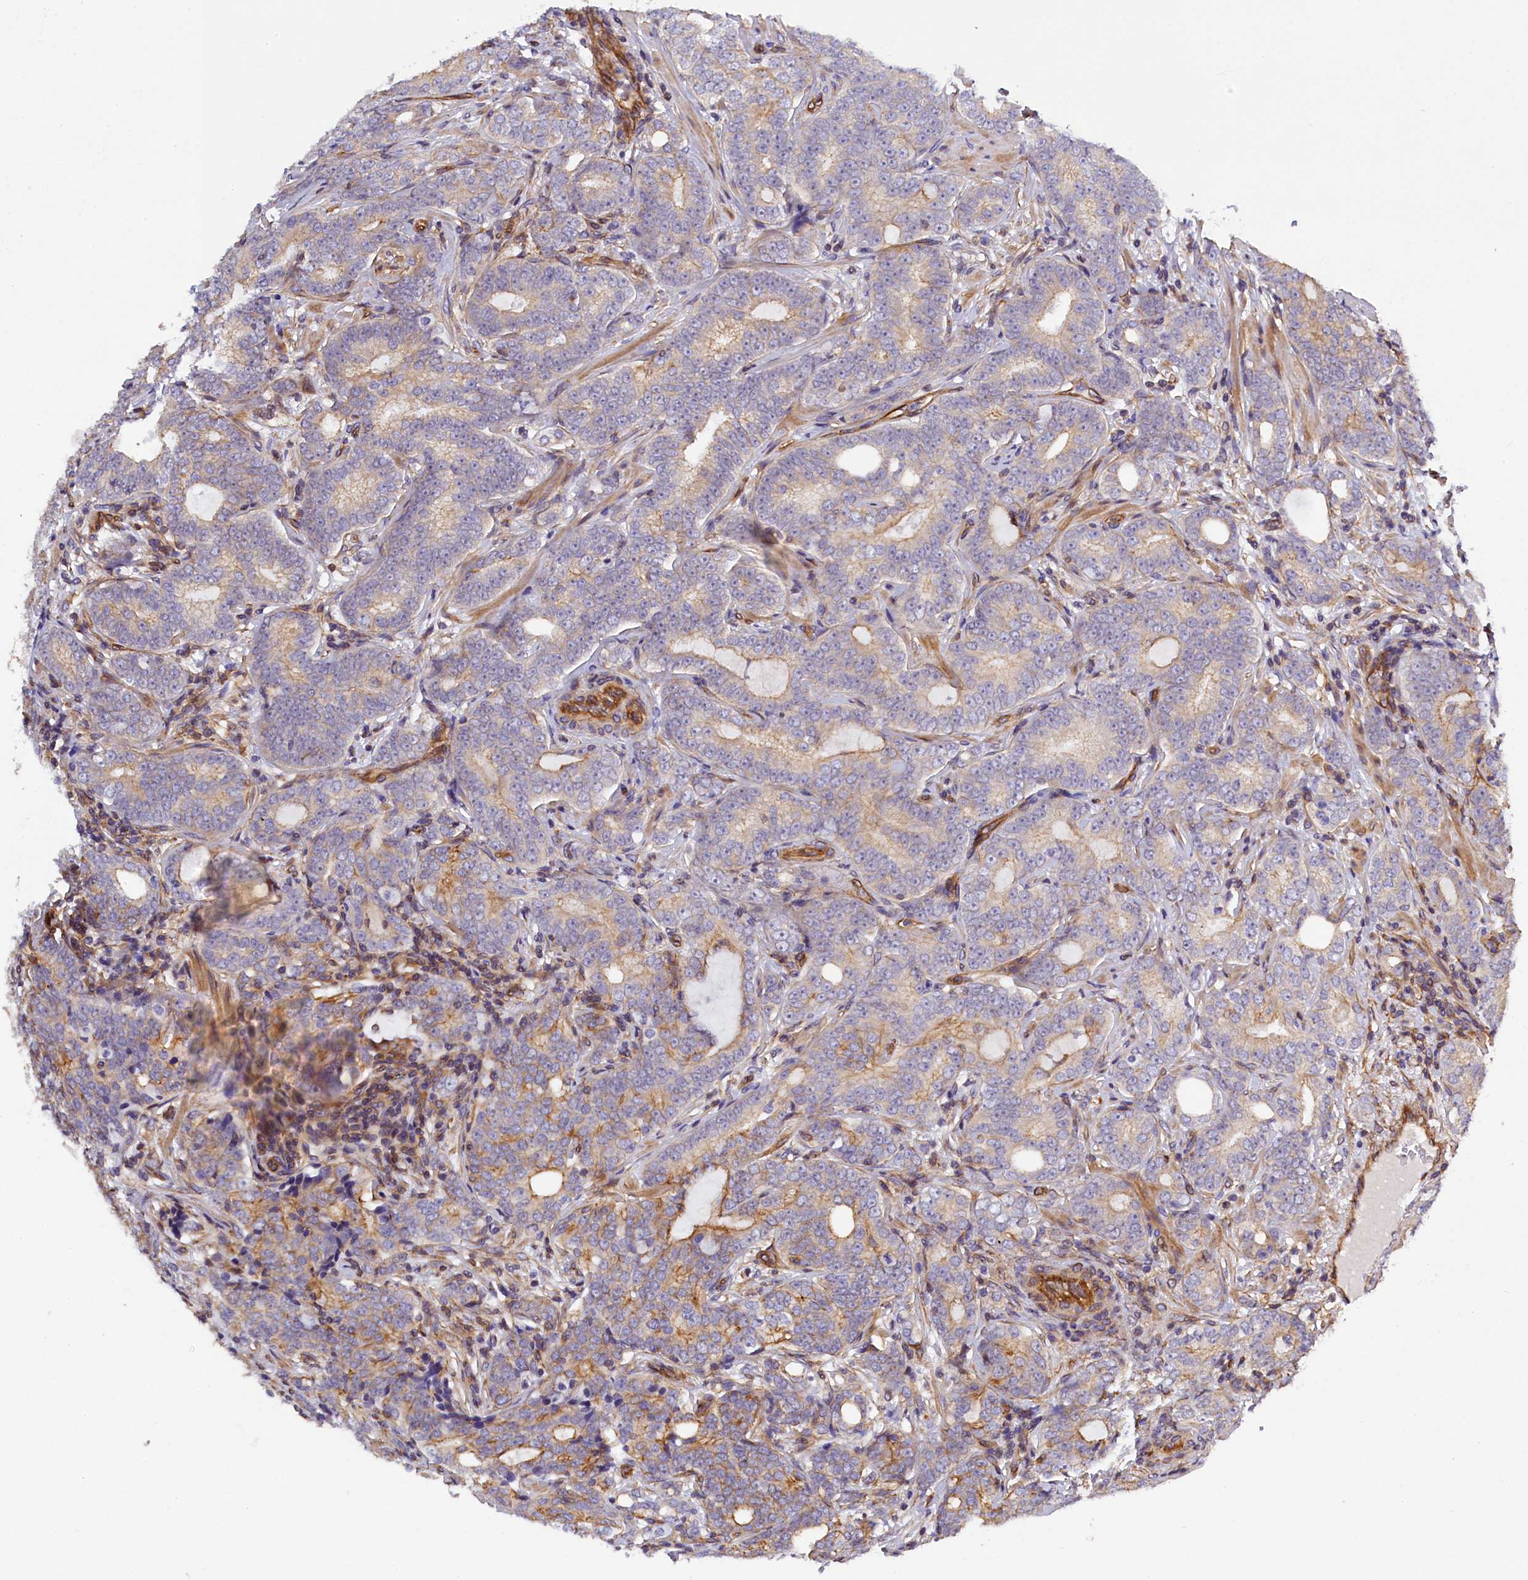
{"staining": {"intensity": "weak", "quantity": "<25%", "location": "cytoplasmic/membranous"}, "tissue": "prostate cancer", "cell_type": "Tumor cells", "image_type": "cancer", "snomed": [{"axis": "morphology", "description": "Adenocarcinoma, High grade"}, {"axis": "topography", "description": "Prostate"}], "caption": "Immunohistochemical staining of prostate cancer (adenocarcinoma (high-grade)) reveals no significant positivity in tumor cells. (DAB (3,3'-diaminobenzidine) IHC visualized using brightfield microscopy, high magnification).", "gene": "MED20", "patient": {"sex": "male", "age": 64}}